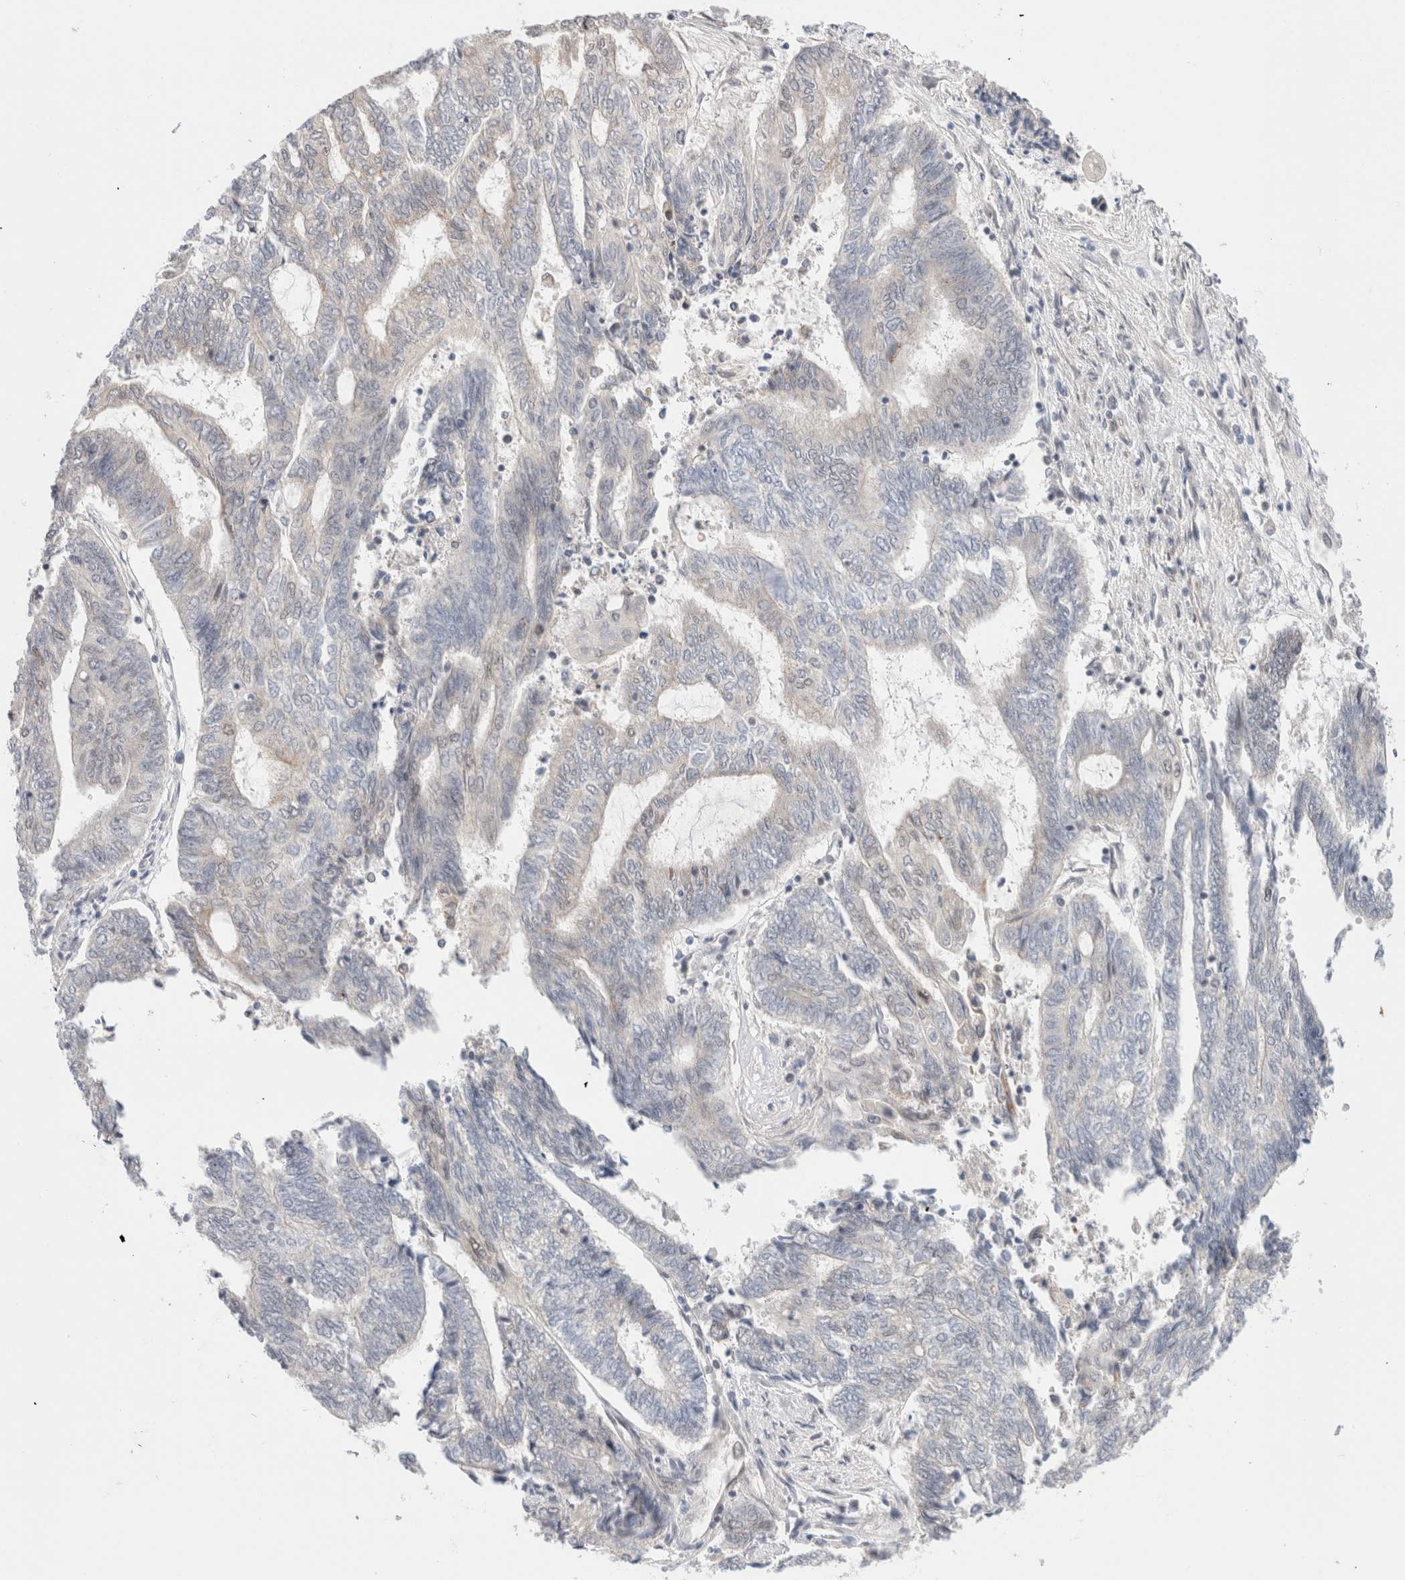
{"staining": {"intensity": "negative", "quantity": "none", "location": "none"}, "tissue": "endometrial cancer", "cell_type": "Tumor cells", "image_type": "cancer", "snomed": [{"axis": "morphology", "description": "Adenocarcinoma, NOS"}, {"axis": "topography", "description": "Uterus"}, {"axis": "topography", "description": "Endometrium"}], "caption": "This image is of endometrial cancer (adenocarcinoma) stained with immunohistochemistry to label a protein in brown with the nuclei are counter-stained blue. There is no positivity in tumor cells.", "gene": "GATAD2A", "patient": {"sex": "female", "age": 70}}